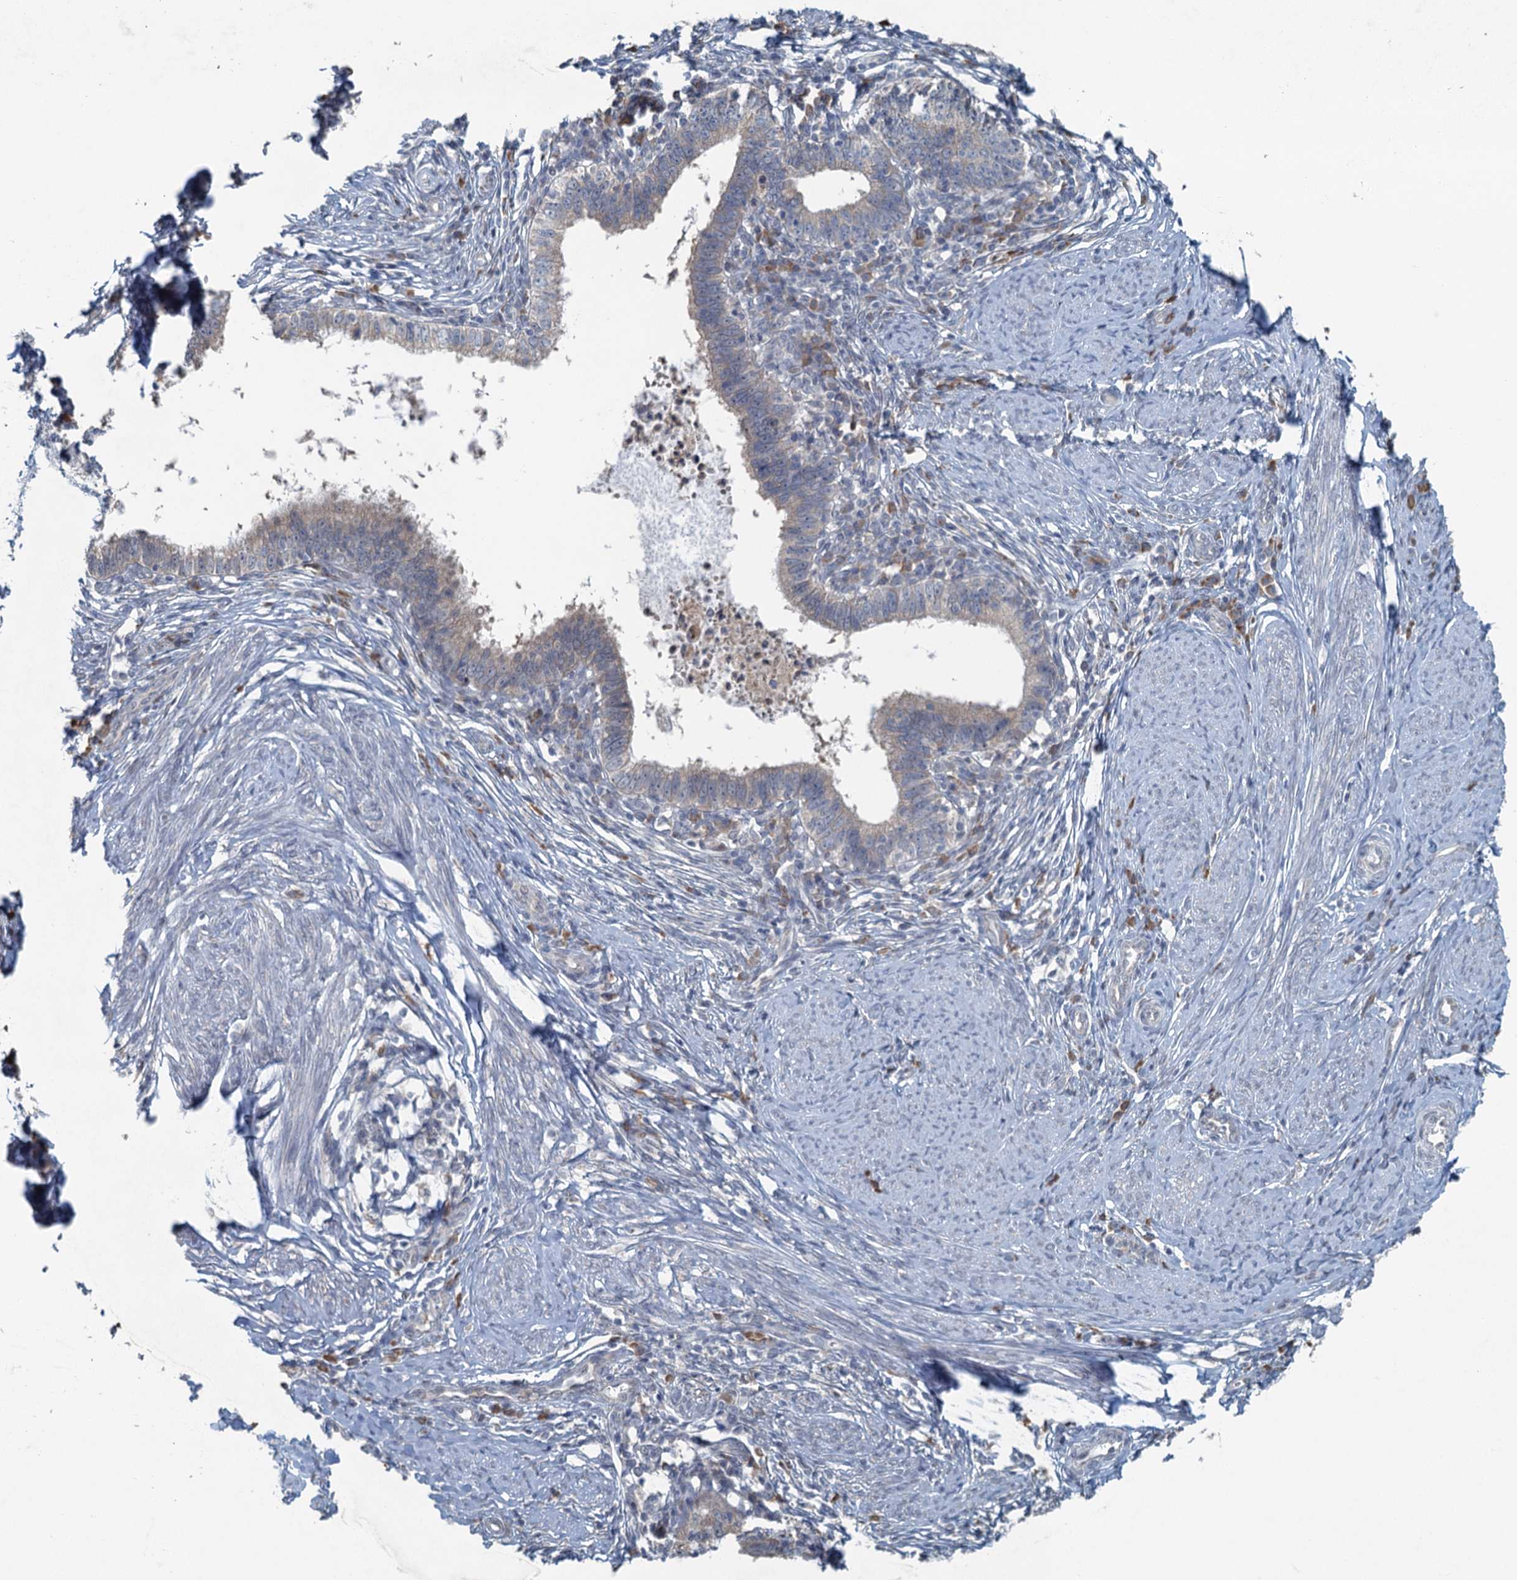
{"staining": {"intensity": "negative", "quantity": "none", "location": "none"}, "tissue": "cervical cancer", "cell_type": "Tumor cells", "image_type": "cancer", "snomed": [{"axis": "morphology", "description": "Adenocarcinoma, NOS"}, {"axis": "topography", "description": "Cervix"}], "caption": "Tumor cells show no significant positivity in adenocarcinoma (cervical).", "gene": "TEX35", "patient": {"sex": "female", "age": 36}}